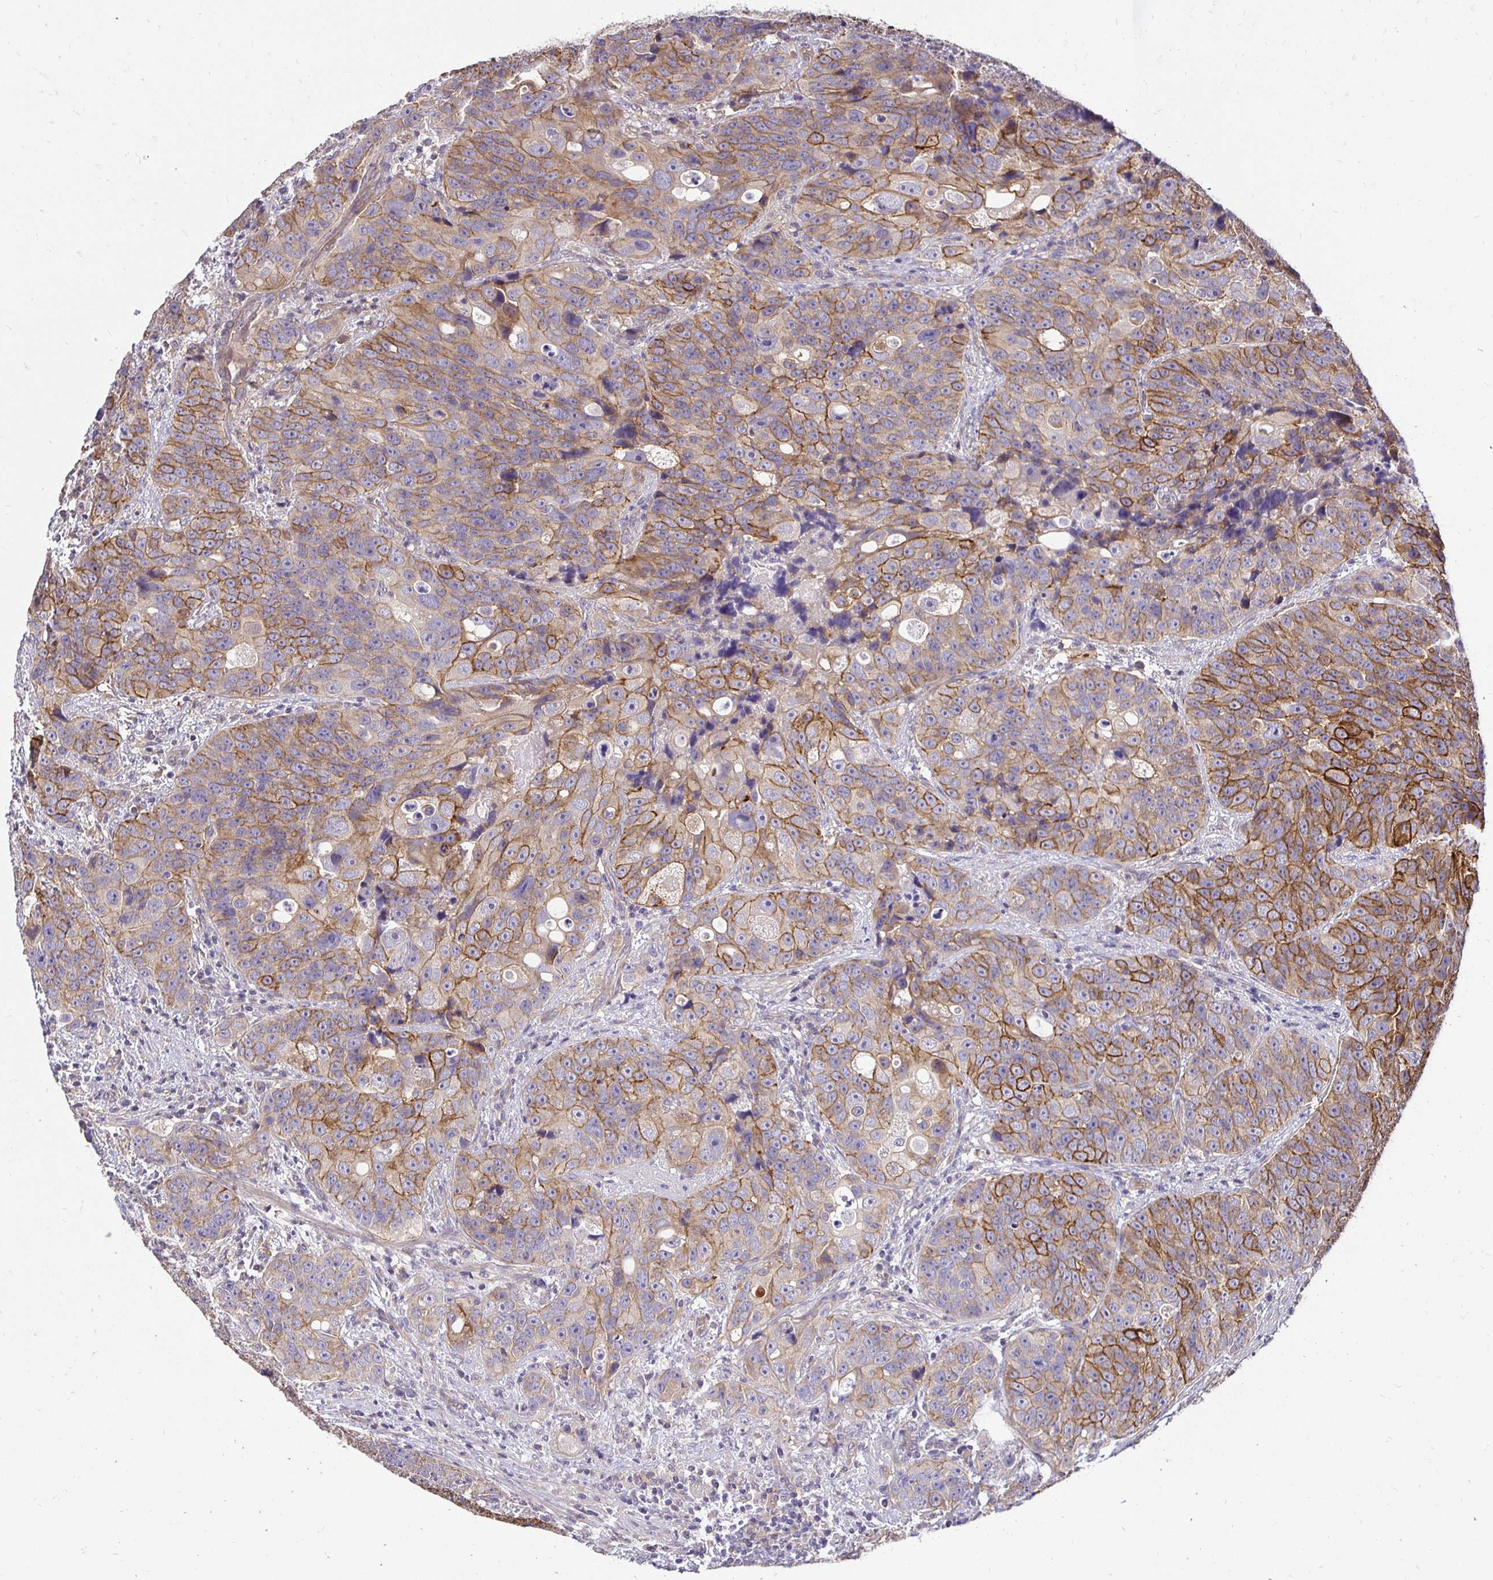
{"staining": {"intensity": "strong", "quantity": "25%-75%", "location": "cytoplasmic/membranous"}, "tissue": "urothelial cancer", "cell_type": "Tumor cells", "image_type": "cancer", "snomed": [{"axis": "morphology", "description": "Urothelial carcinoma, NOS"}, {"axis": "topography", "description": "Urinary bladder"}], "caption": "Immunohistochemical staining of human urothelial cancer demonstrates high levels of strong cytoplasmic/membranous expression in approximately 25%-75% of tumor cells. Immunohistochemistry stains the protein of interest in brown and the nuclei are stained blue.", "gene": "SLC9A1", "patient": {"sex": "male", "age": 52}}